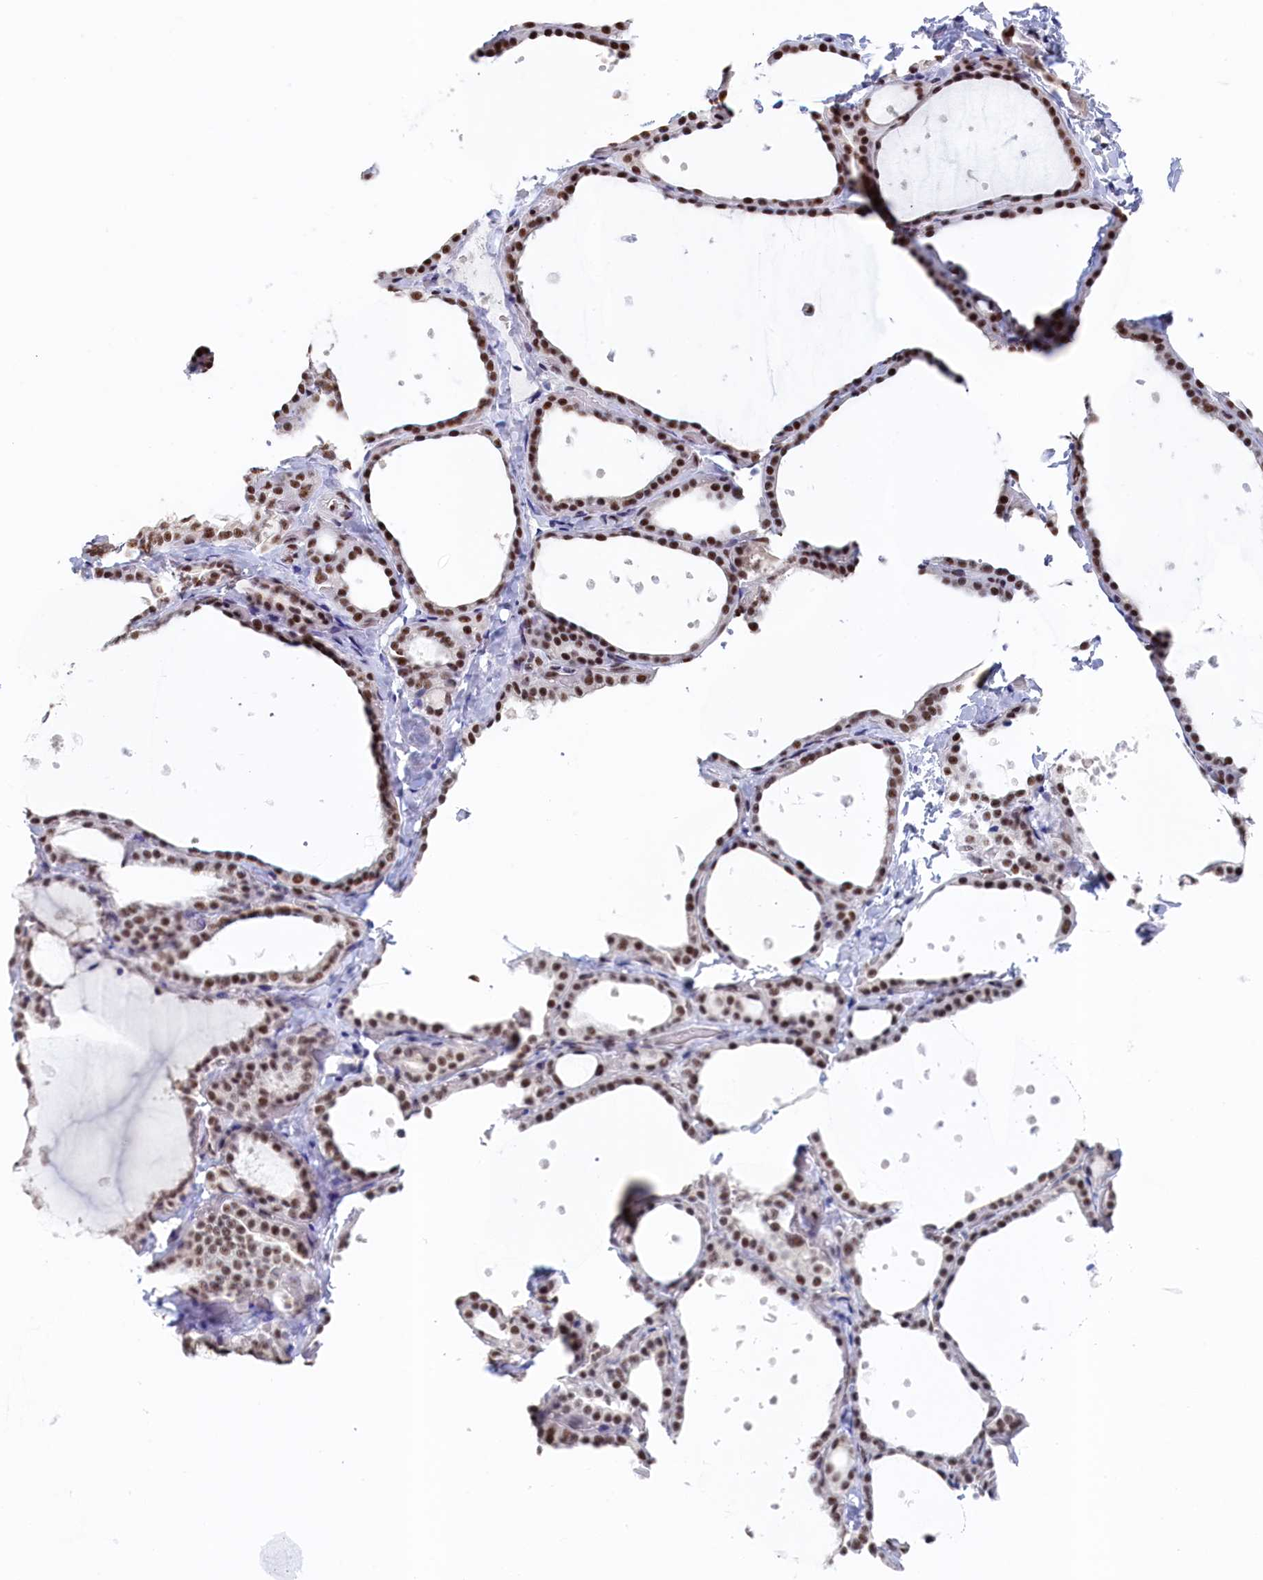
{"staining": {"intensity": "moderate", "quantity": "25%-75%", "location": "nuclear"}, "tissue": "thyroid gland", "cell_type": "Glandular cells", "image_type": "normal", "snomed": [{"axis": "morphology", "description": "Normal tissue, NOS"}, {"axis": "topography", "description": "Thyroid gland"}], "caption": "IHC of benign human thyroid gland demonstrates medium levels of moderate nuclear positivity in about 25%-75% of glandular cells. The protein is shown in brown color, while the nuclei are stained blue.", "gene": "MOSPD3", "patient": {"sex": "female", "age": 44}}